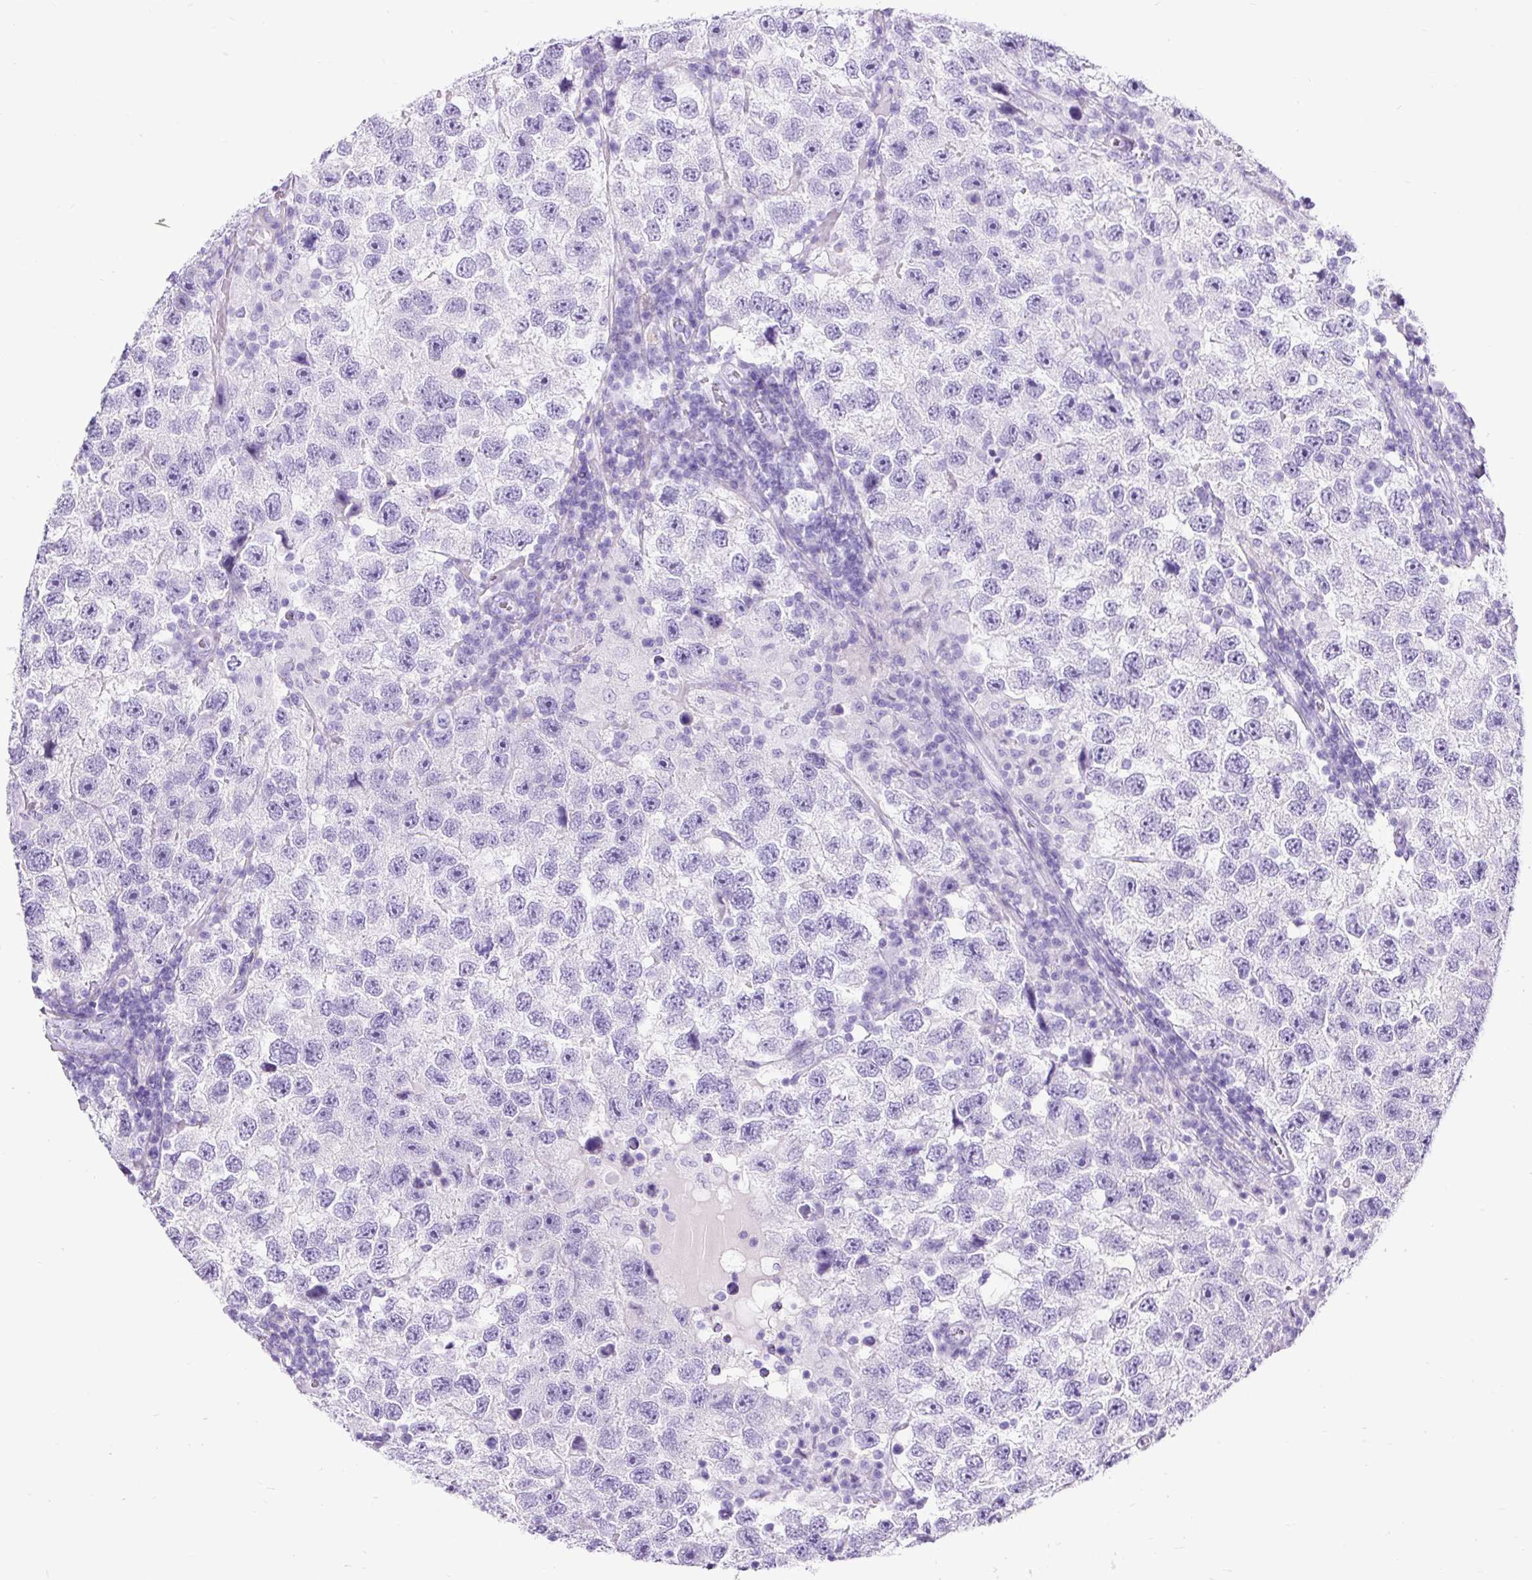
{"staining": {"intensity": "negative", "quantity": "none", "location": "none"}, "tissue": "testis cancer", "cell_type": "Tumor cells", "image_type": "cancer", "snomed": [{"axis": "morphology", "description": "Seminoma, NOS"}, {"axis": "topography", "description": "Testis"}], "caption": "A high-resolution micrograph shows IHC staining of testis seminoma, which demonstrates no significant staining in tumor cells.", "gene": "PDIA2", "patient": {"sex": "male", "age": 26}}